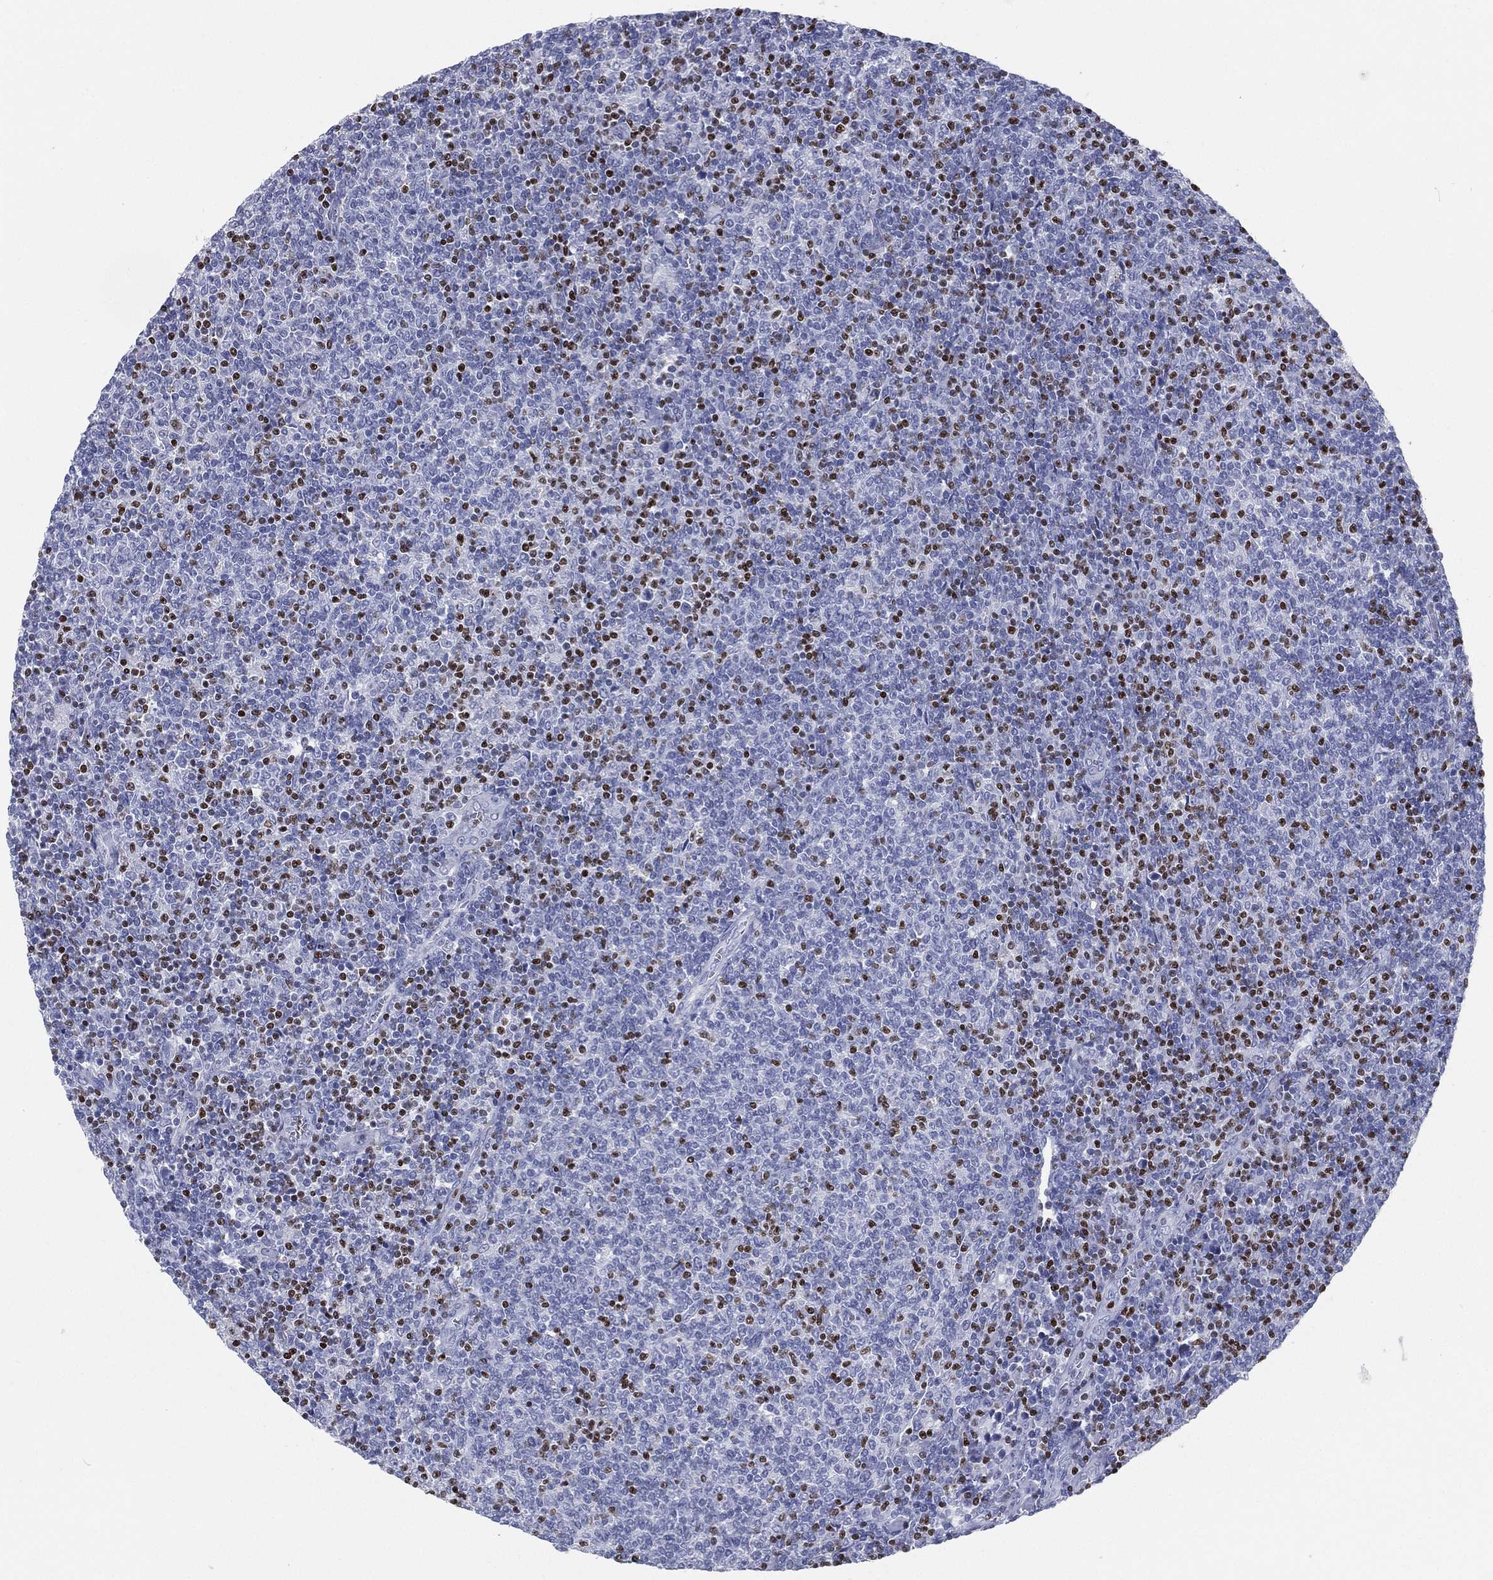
{"staining": {"intensity": "strong", "quantity": "<25%", "location": "nuclear"}, "tissue": "lymphoma", "cell_type": "Tumor cells", "image_type": "cancer", "snomed": [{"axis": "morphology", "description": "Malignant lymphoma, non-Hodgkin's type, Low grade"}, {"axis": "topography", "description": "Lymph node"}], "caption": "The immunohistochemical stain shows strong nuclear staining in tumor cells of lymphoma tissue.", "gene": "PYHIN1", "patient": {"sex": "male", "age": 52}}